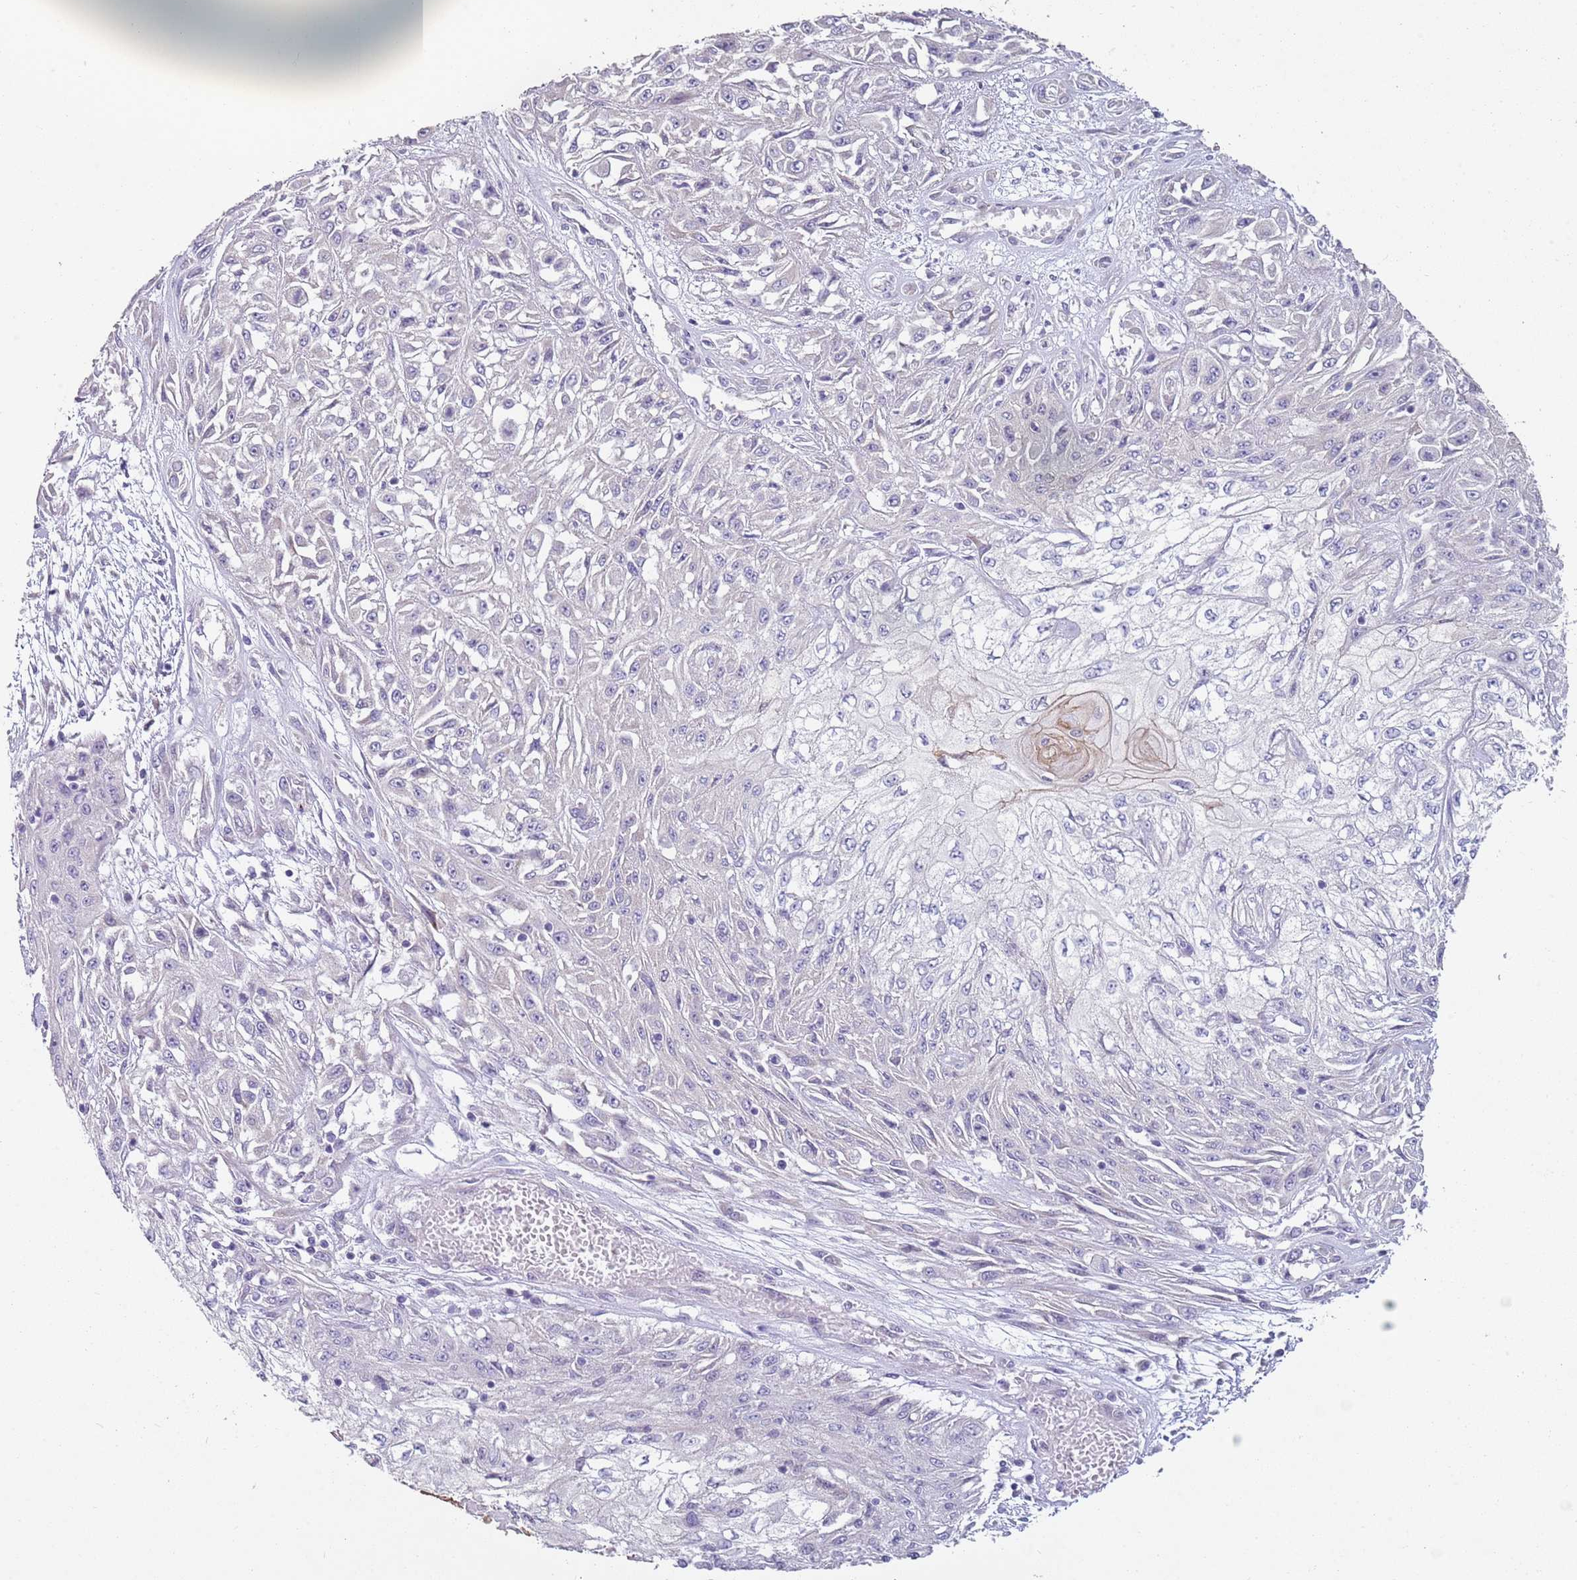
{"staining": {"intensity": "negative", "quantity": "none", "location": "none"}, "tissue": "skin cancer", "cell_type": "Tumor cells", "image_type": "cancer", "snomed": [{"axis": "morphology", "description": "Squamous cell carcinoma, NOS"}, {"axis": "morphology", "description": "Squamous cell carcinoma, metastatic, NOS"}, {"axis": "topography", "description": "Skin"}, {"axis": "topography", "description": "Lymph node"}], "caption": "Immunohistochemical staining of human skin cancer (squamous cell carcinoma) demonstrates no significant staining in tumor cells. The staining is performed using DAB brown chromogen with nuclei counter-stained in using hematoxylin.", "gene": "ZNF583", "patient": {"sex": "male", "age": 75}}